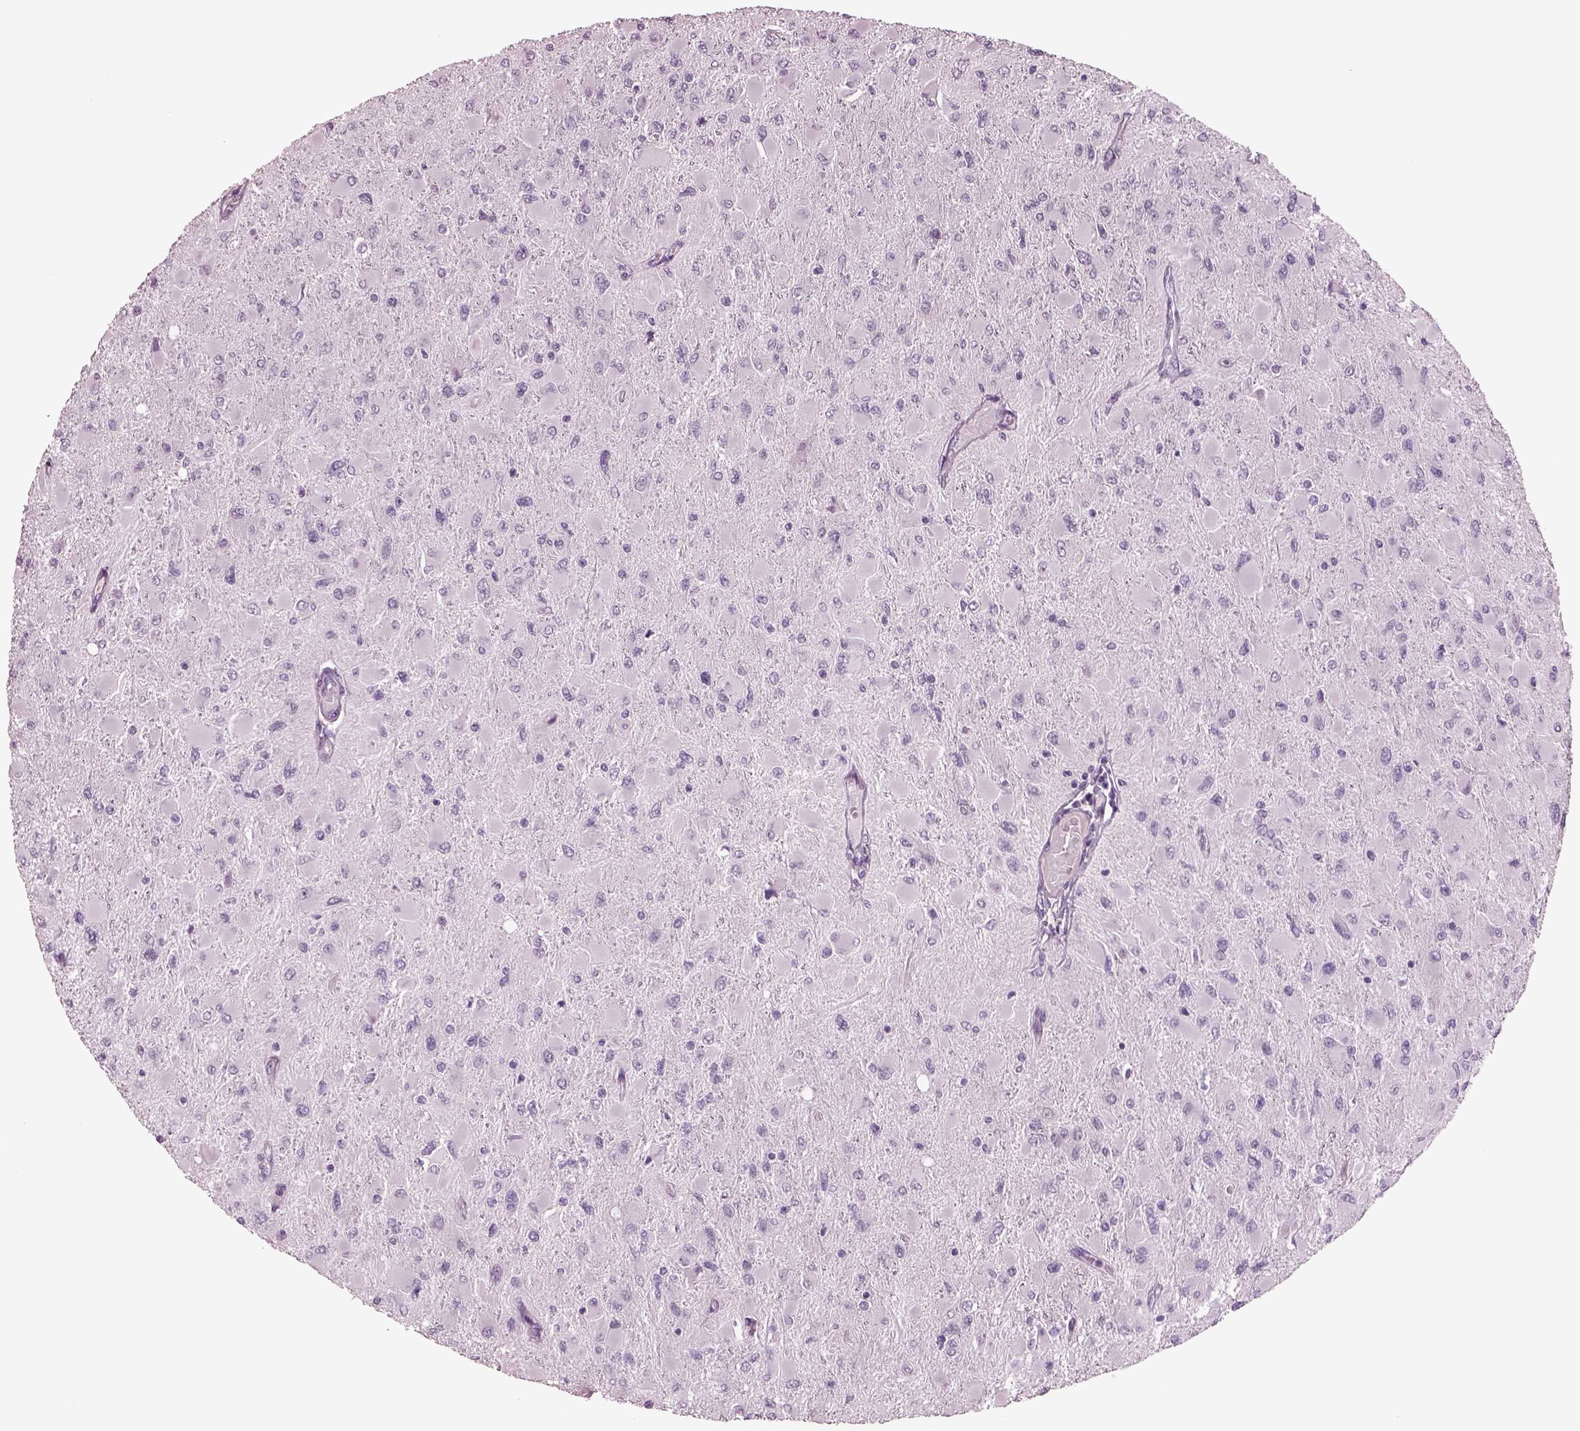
{"staining": {"intensity": "negative", "quantity": "none", "location": "none"}, "tissue": "glioma", "cell_type": "Tumor cells", "image_type": "cancer", "snomed": [{"axis": "morphology", "description": "Glioma, malignant, High grade"}, {"axis": "topography", "description": "Cerebral cortex"}], "caption": "Tumor cells show no significant protein staining in glioma.", "gene": "CYLC1", "patient": {"sex": "female", "age": 36}}